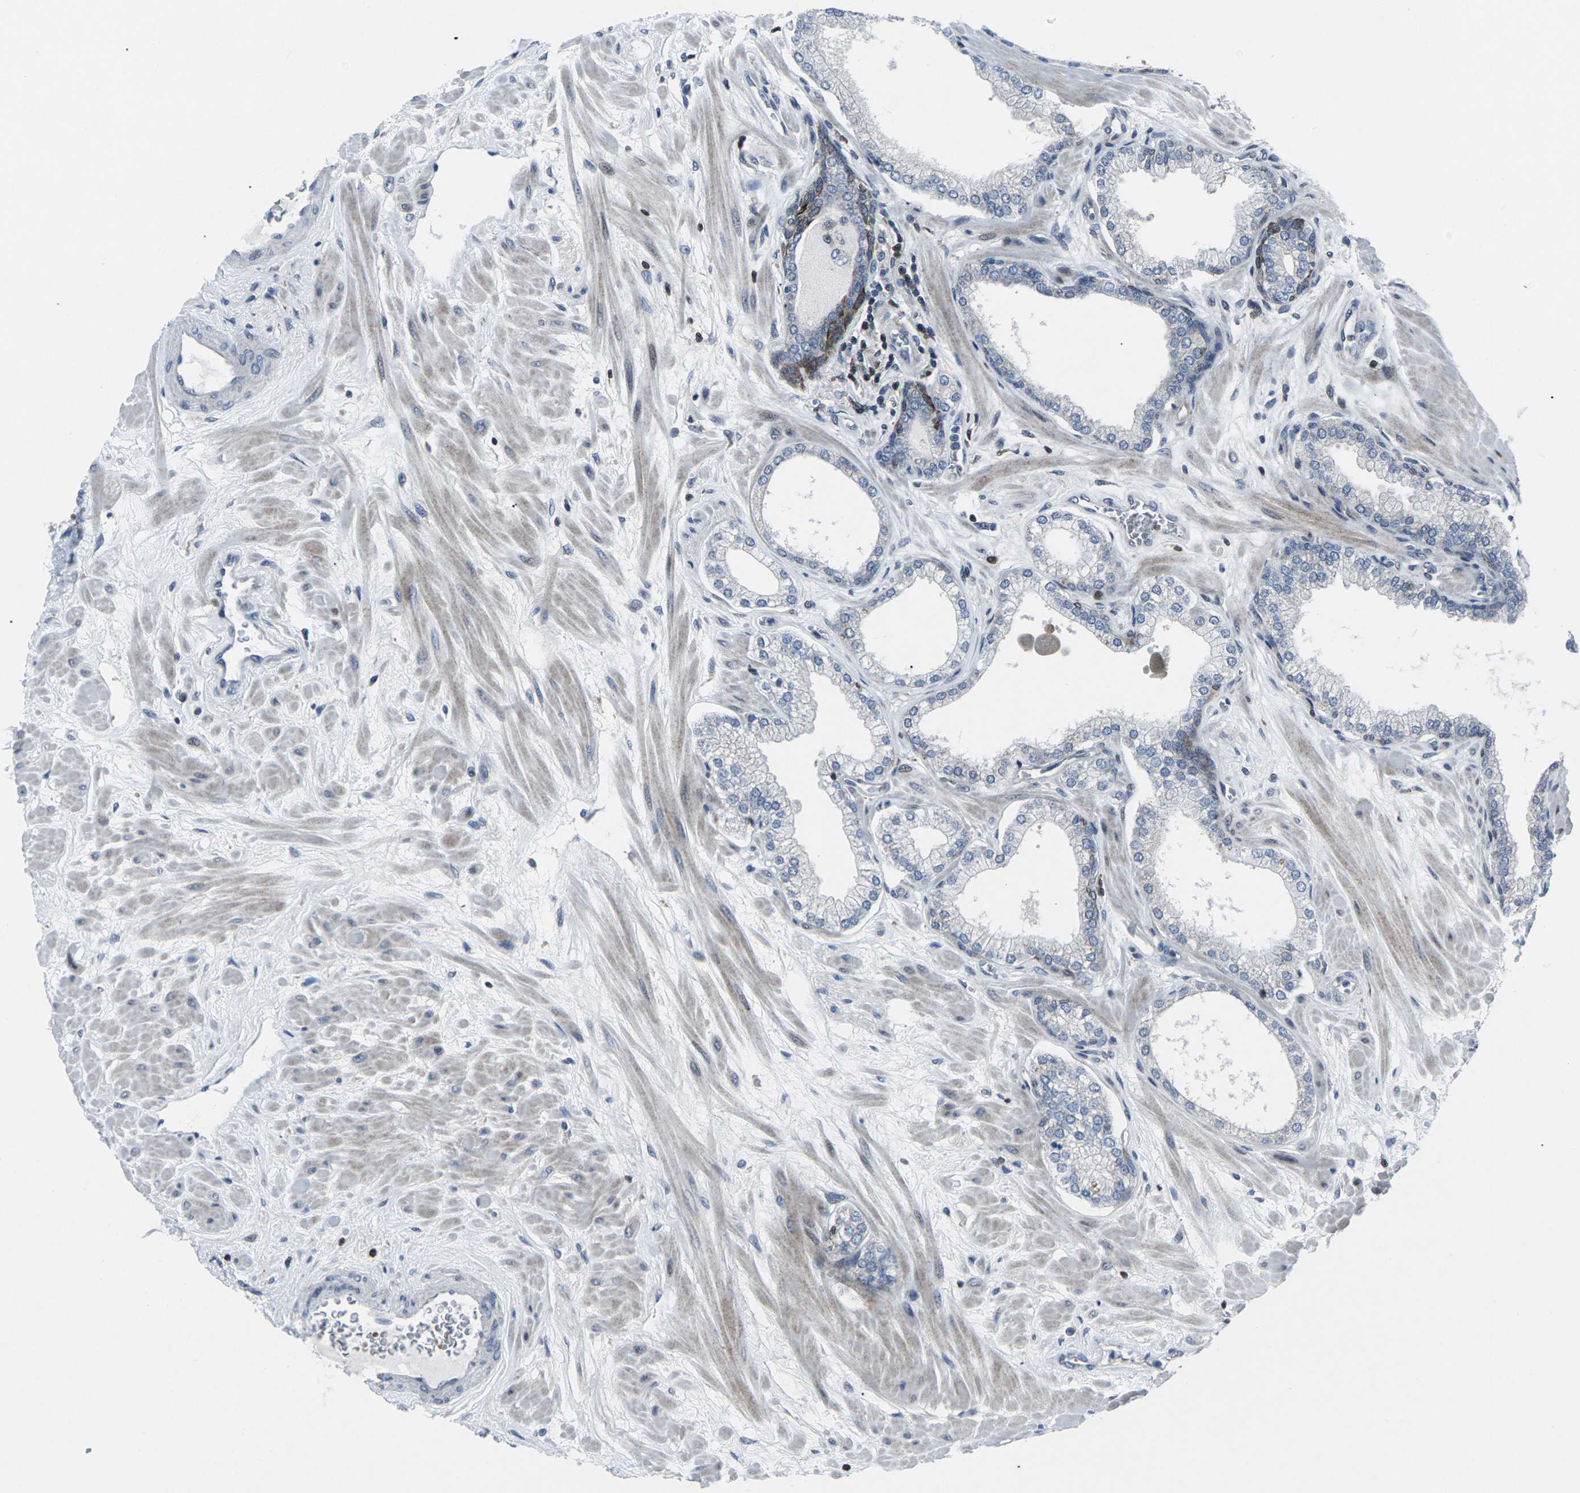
{"staining": {"intensity": "strong", "quantity": "<25%", "location": "cytoplasmic/membranous"}, "tissue": "prostate", "cell_type": "Glandular cells", "image_type": "normal", "snomed": [{"axis": "morphology", "description": "Normal tissue, NOS"}, {"axis": "morphology", "description": "Urothelial carcinoma, Low grade"}, {"axis": "topography", "description": "Urinary bladder"}, {"axis": "topography", "description": "Prostate"}], "caption": "Immunohistochemical staining of normal human prostate displays medium levels of strong cytoplasmic/membranous expression in about <25% of glandular cells.", "gene": "STAT4", "patient": {"sex": "male", "age": 60}}